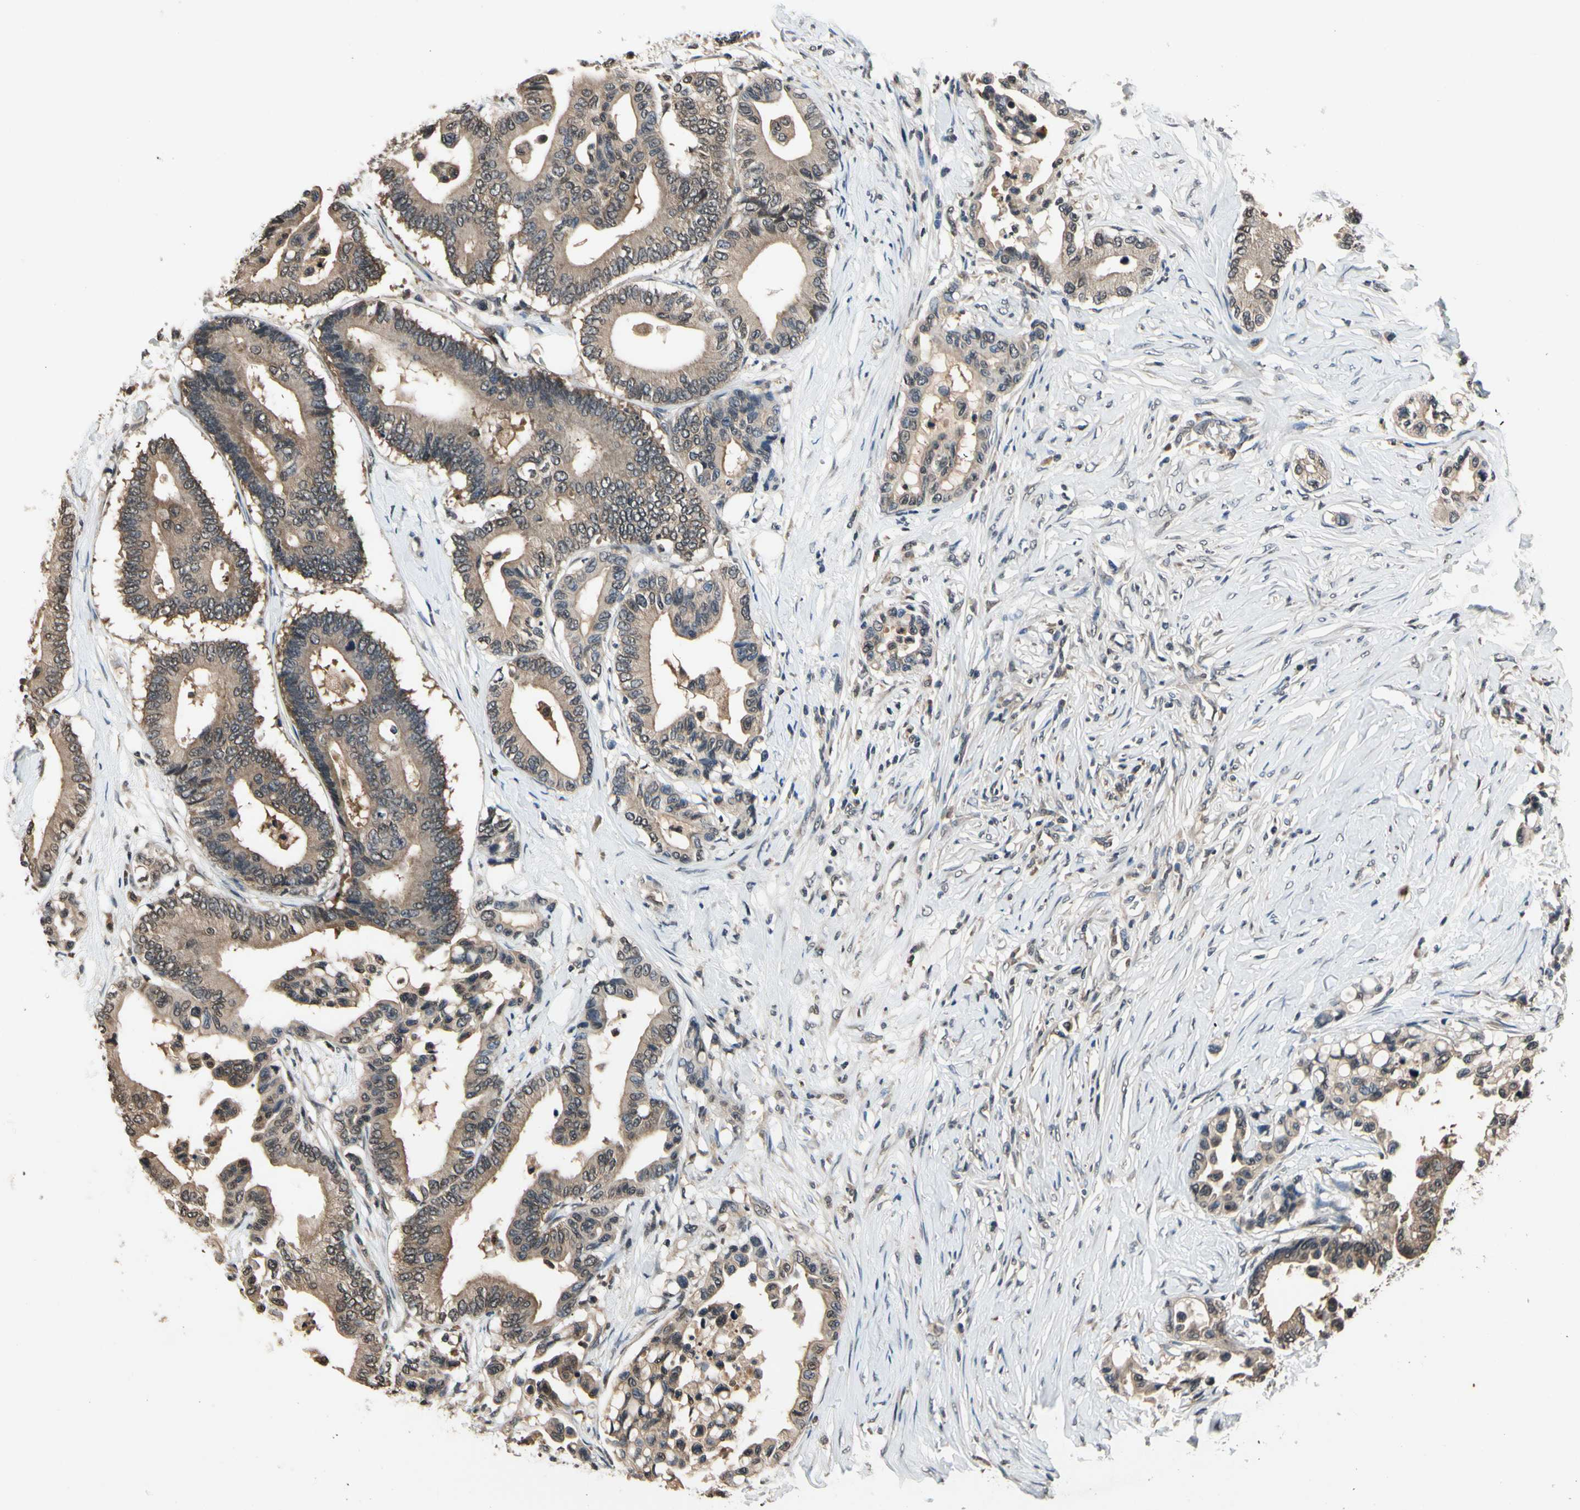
{"staining": {"intensity": "moderate", "quantity": ">75%", "location": "cytoplasmic/membranous"}, "tissue": "colorectal cancer", "cell_type": "Tumor cells", "image_type": "cancer", "snomed": [{"axis": "morphology", "description": "Normal tissue, NOS"}, {"axis": "morphology", "description": "Adenocarcinoma, NOS"}, {"axis": "topography", "description": "Colon"}], "caption": "Protein staining reveals moderate cytoplasmic/membranous staining in approximately >75% of tumor cells in adenocarcinoma (colorectal).", "gene": "GCLC", "patient": {"sex": "male", "age": 82}}